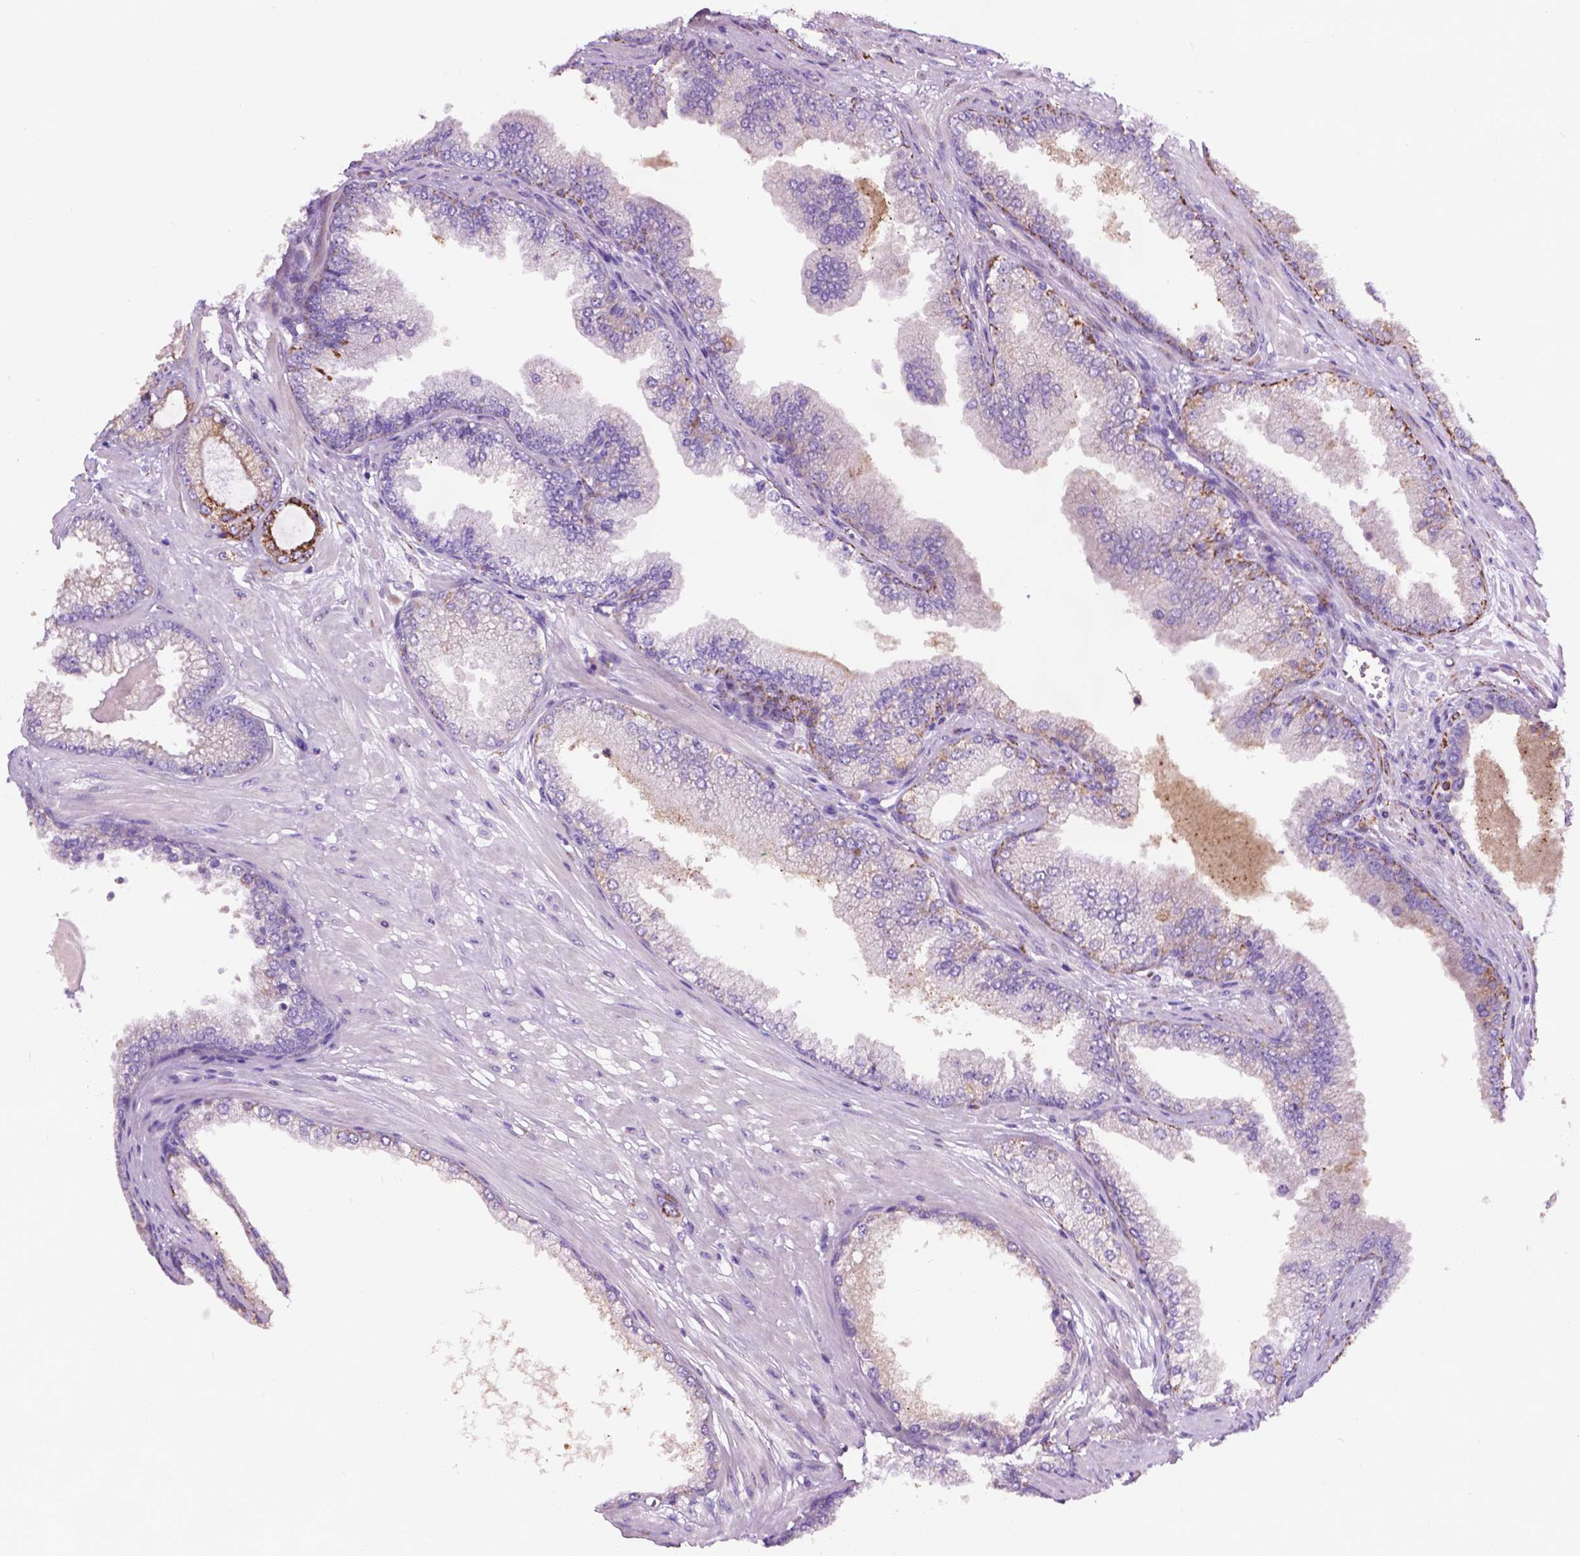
{"staining": {"intensity": "negative", "quantity": "none", "location": "none"}, "tissue": "prostate cancer", "cell_type": "Tumor cells", "image_type": "cancer", "snomed": [{"axis": "morphology", "description": "Adenocarcinoma, Low grade"}, {"axis": "topography", "description": "Prostate"}], "caption": "Human prostate cancer stained for a protein using immunohistochemistry demonstrates no staining in tumor cells.", "gene": "TMEM132E", "patient": {"sex": "male", "age": 64}}